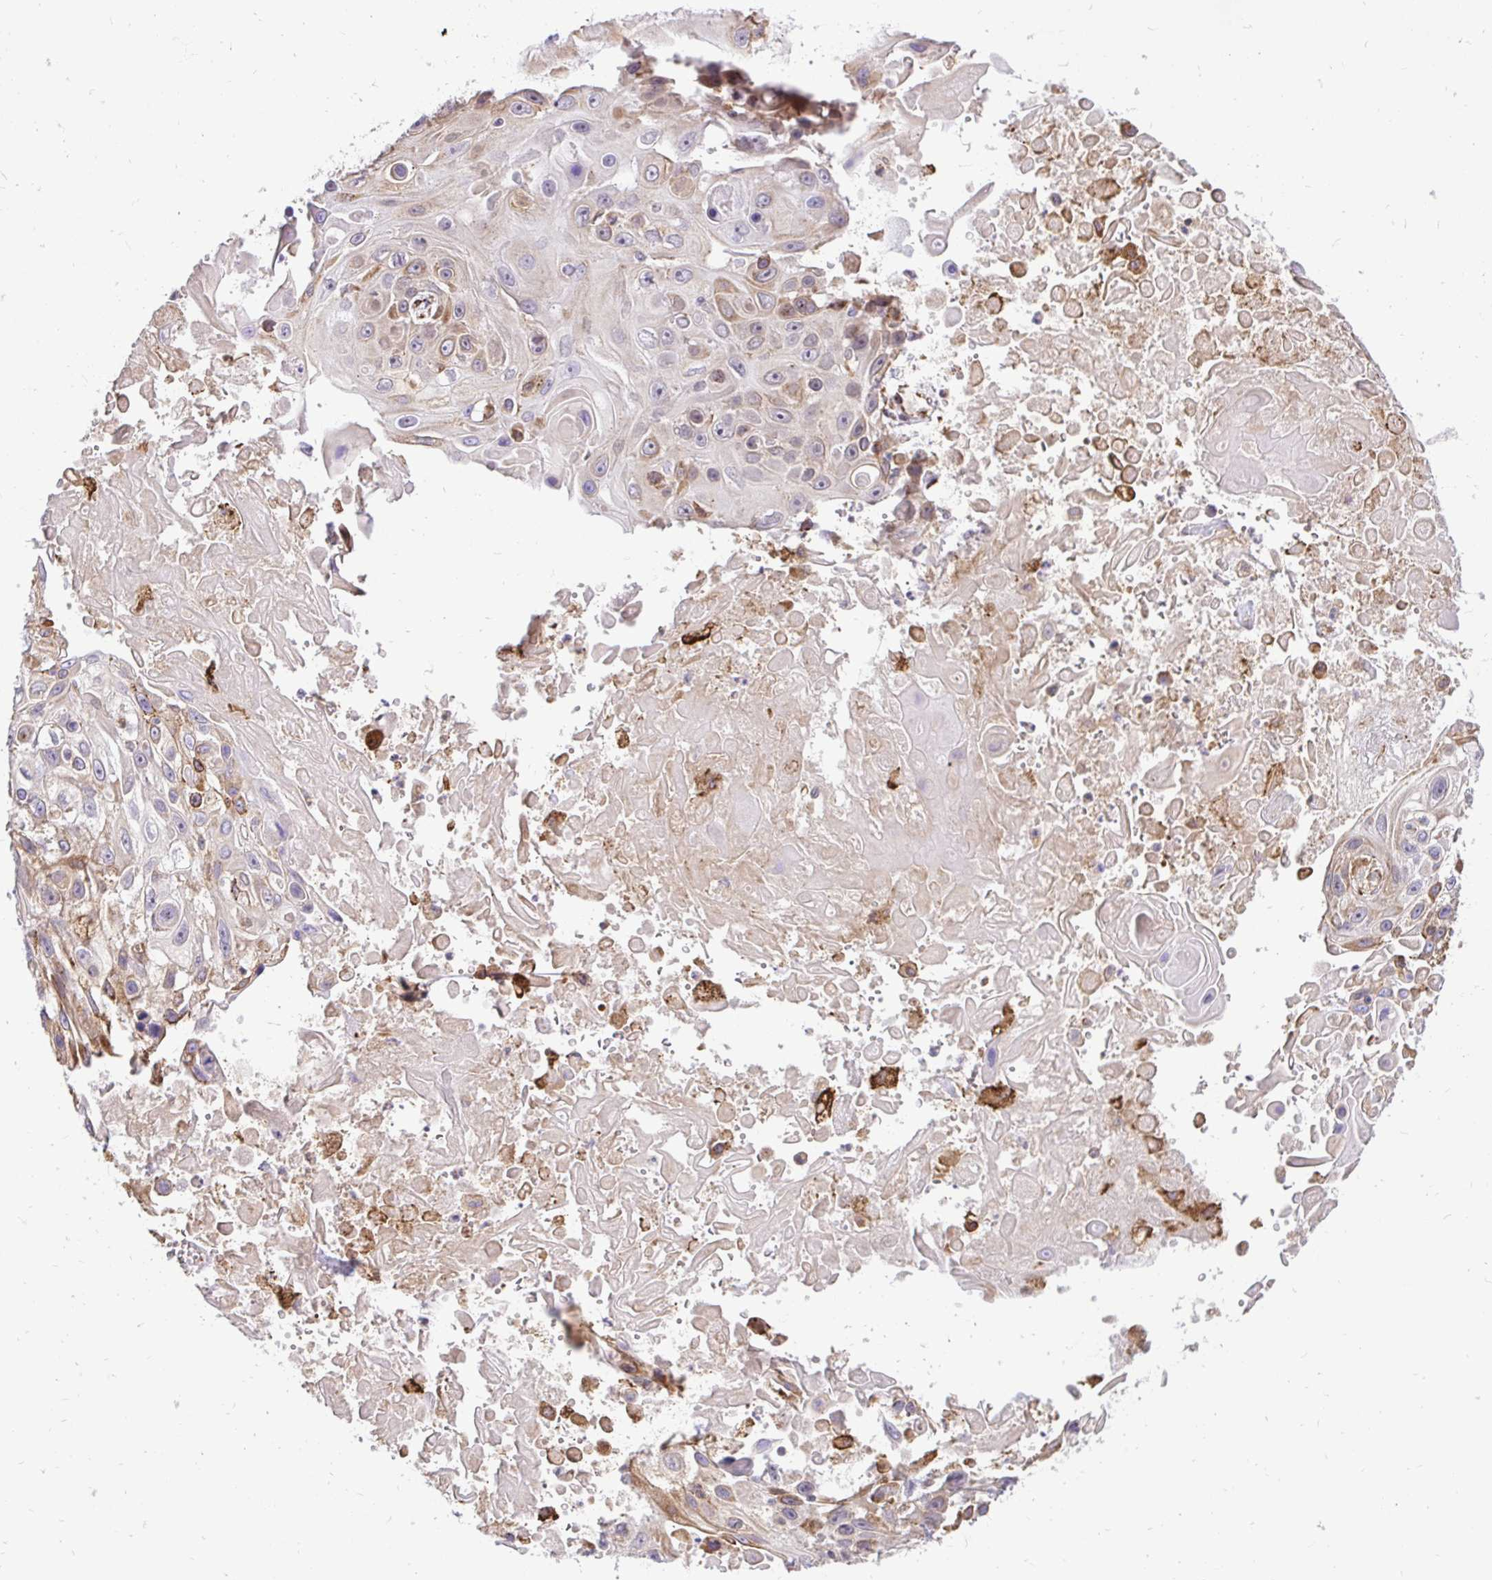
{"staining": {"intensity": "moderate", "quantity": "<25%", "location": "cytoplasmic/membranous"}, "tissue": "skin cancer", "cell_type": "Tumor cells", "image_type": "cancer", "snomed": [{"axis": "morphology", "description": "Squamous cell carcinoma, NOS"}, {"axis": "topography", "description": "Skin"}], "caption": "This is a photomicrograph of immunohistochemistry (IHC) staining of squamous cell carcinoma (skin), which shows moderate expression in the cytoplasmic/membranous of tumor cells.", "gene": "NAALAD2", "patient": {"sex": "male", "age": 82}}